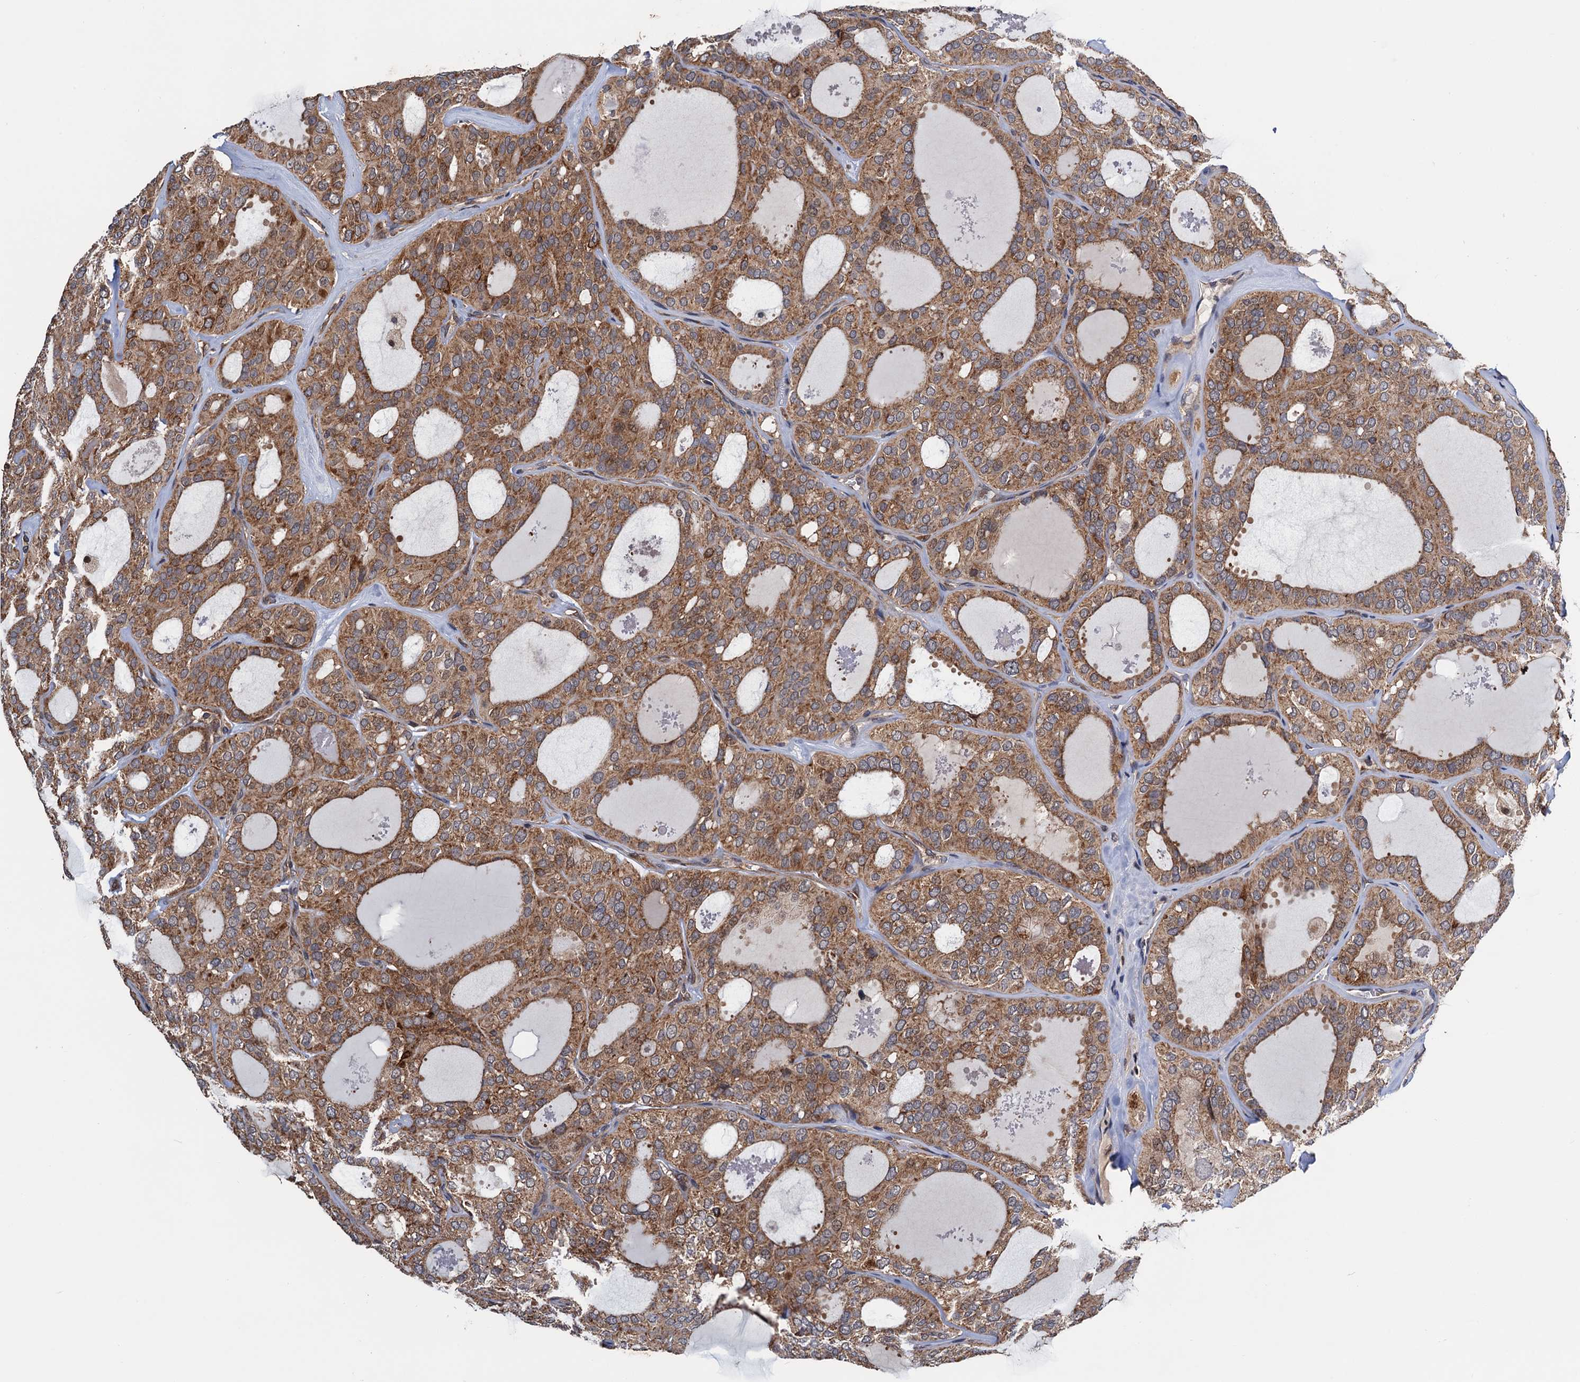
{"staining": {"intensity": "moderate", "quantity": ">75%", "location": "cytoplasmic/membranous"}, "tissue": "thyroid cancer", "cell_type": "Tumor cells", "image_type": "cancer", "snomed": [{"axis": "morphology", "description": "Follicular adenoma carcinoma, NOS"}, {"axis": "topography", "description": "Thyroid gland"}], "caption": "Follicular adenoma carcinoma (thyroid) stained for a protein shows moderate cytoplasmic/membranous positivity in tumor cells. (Brightfield microscopy of DAB IHC at high magnification).", "gene": "NAA16", "patient": {"sex": "male", "age": 75}}